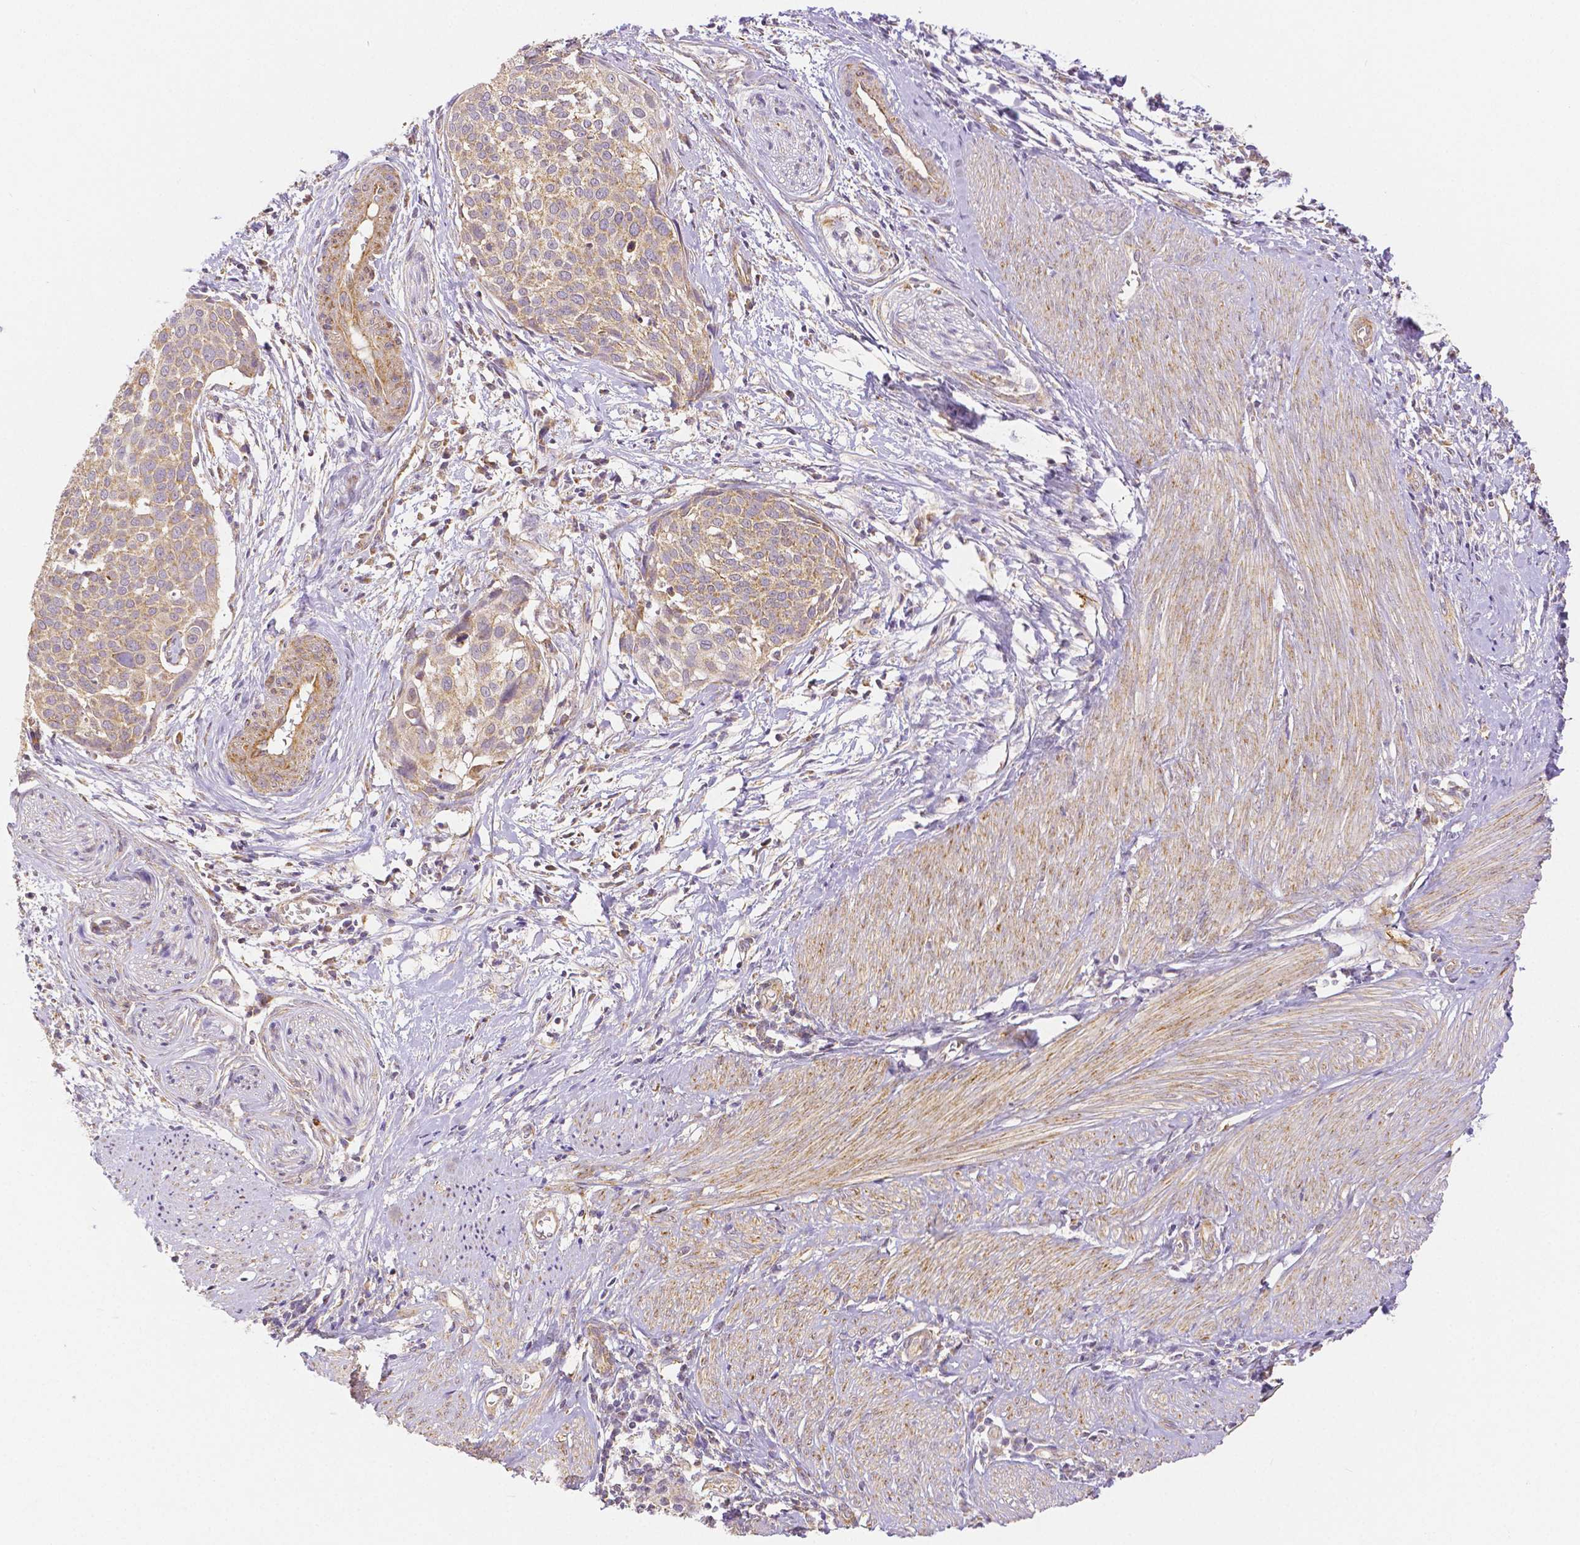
{"staining": {"intensity": "moderate", "quantity": ">75%", "location": "cytoplasmic/membranous"}, "tissue": "cervical cancer", "cell_type": "Tumor cells", "image_type": "cancer", "snomed": [{"axis": "morphology", "description": "Squamous cell carcinoma, NOS"}, {"axis": "topography", "description": "Cervix"}], "caption": "This is a histology image of immunohistochemistry staining of squamous cell carcinoma (cervical), which shows moderate staining in the cytoplasmic/membranous of tumor cells.", "gene": "RHOT1", "patient": {"sex": "female", "age": 39}}